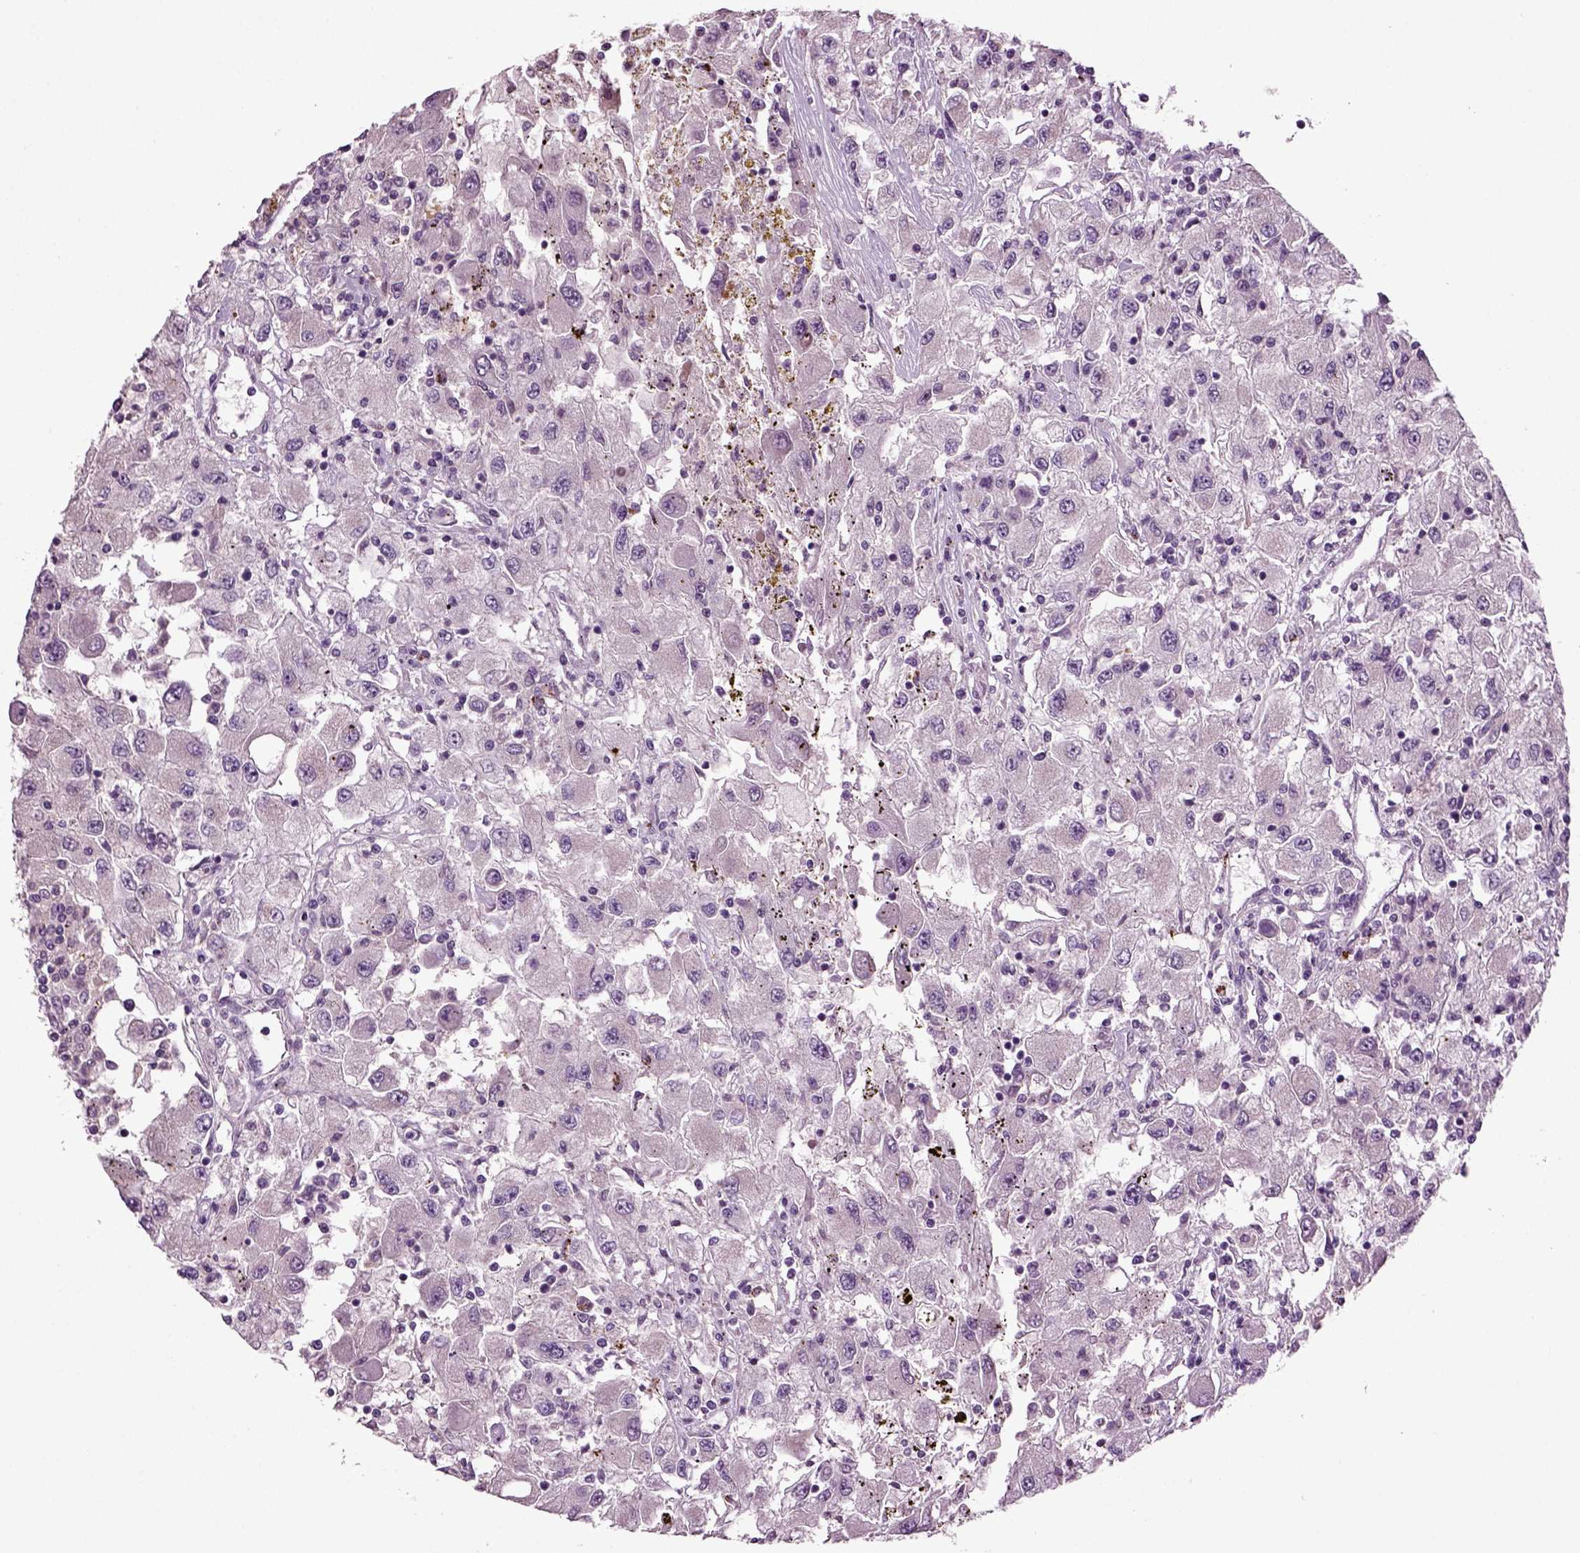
{"staining": {"intensity": "negative", "quantity": "none", "location": "none"}, "tissue": "renal cancer", "cell_type": "Tumor cells", "image_type": "cancer", "snomed": [{"axis": "morphology", "description": "Adenocarcinoma, NOS"}, {"axis": "topography", "description": "Kidney"}], "caption": "Renal adenocarcinoma was stained to show a protein in brown. There is no significant positivity in tumor cells.", "gene": "SLC17A6", "patient": {"sex": "female", "age": 67}}